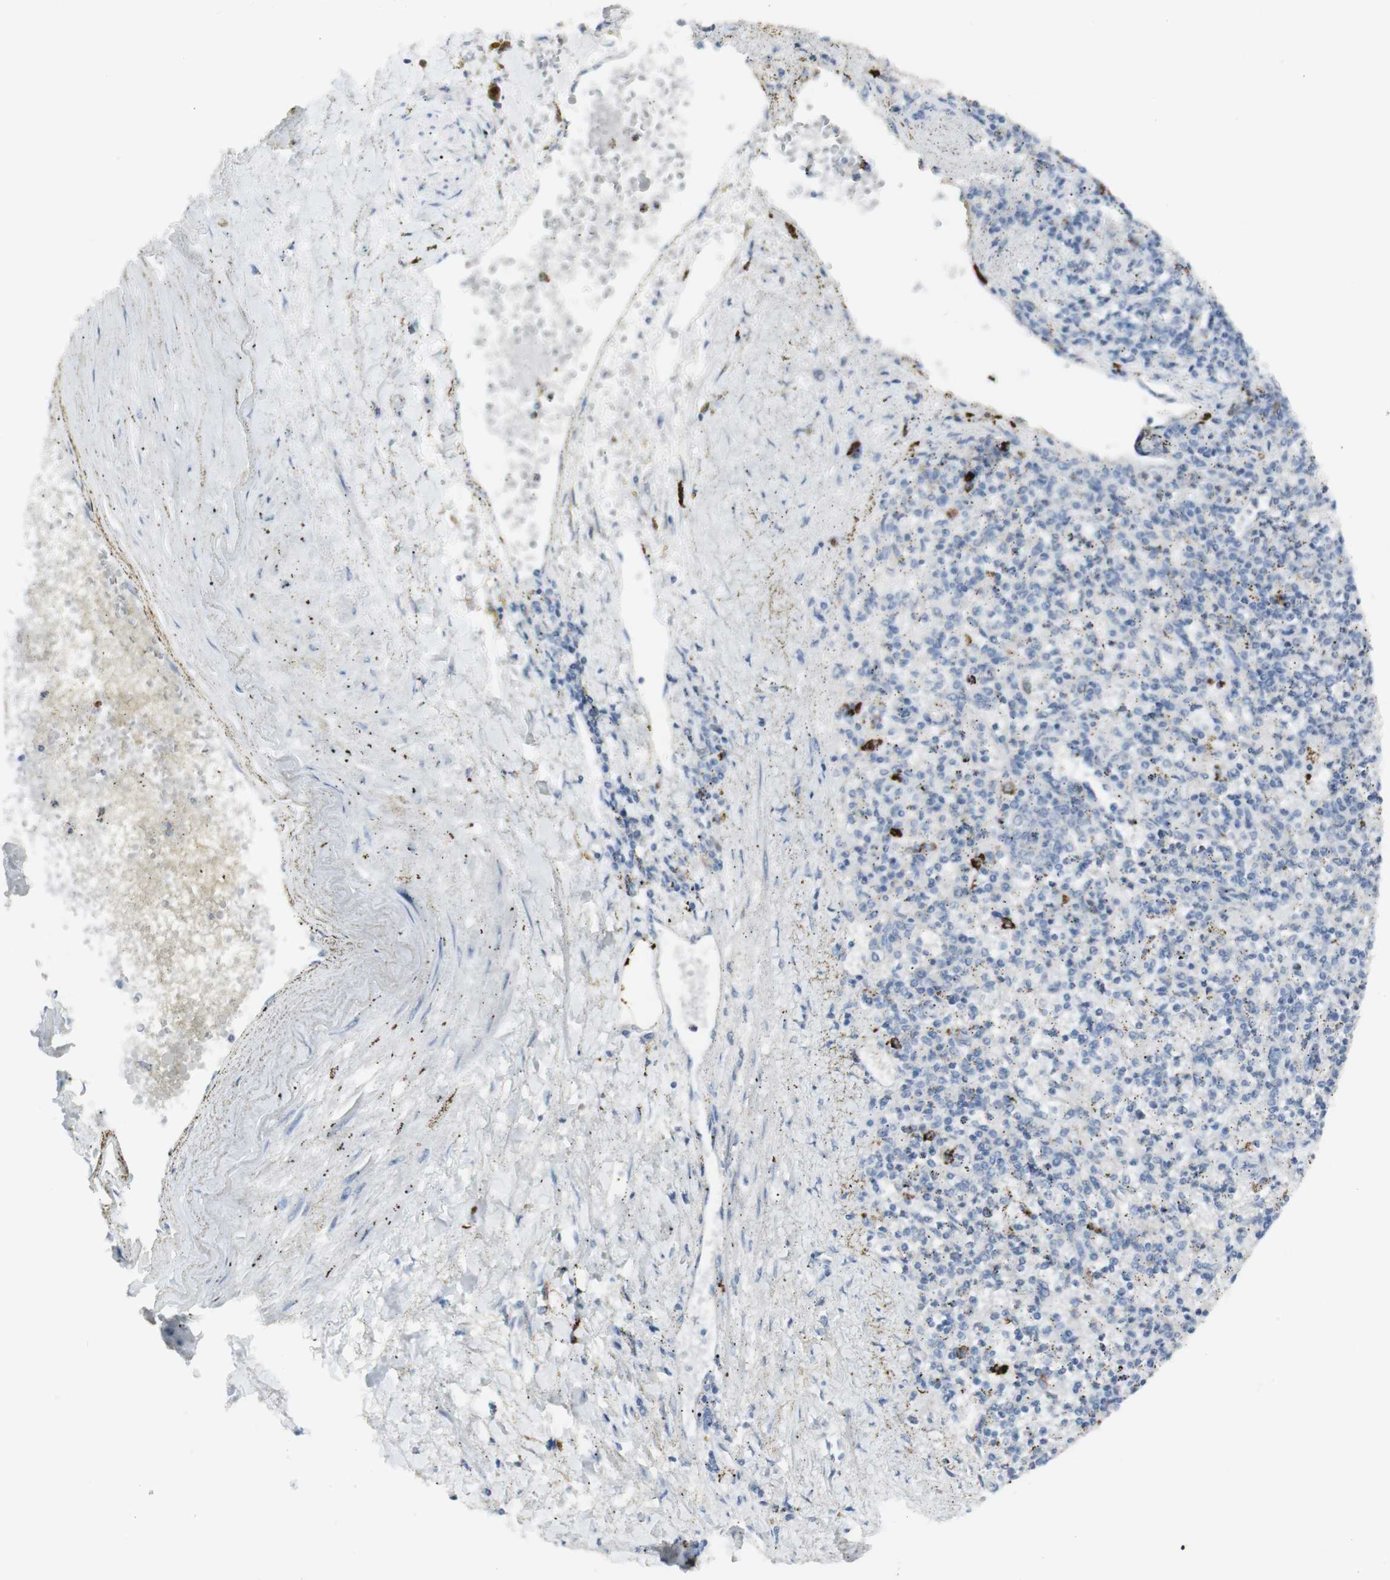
{"staining": {"intensity": "moderate", "quantity": "<25%", "location": "cytoplasmic/membranous"}, "tissue": "spleen", "cell_type": "Cells in red pulp", "image_type": "normal", "snomed": [{"axis": "morphology", "description": "Normal tissue, NOS"}, {"axis": "topography", "description": "Spleen"}], "caption": "Moderate cytoplasmic/membranous staining is seen in approximately <25% of cells in red pulp in benign spleen. The staining was performed using DAB (3,3'-diaminobenzidine), with brown indicating positive protein expression. Nuclei are stained blue with hematoxylin.", "gene": "CD207", "patient": {"sex": "male", "age": 72}}